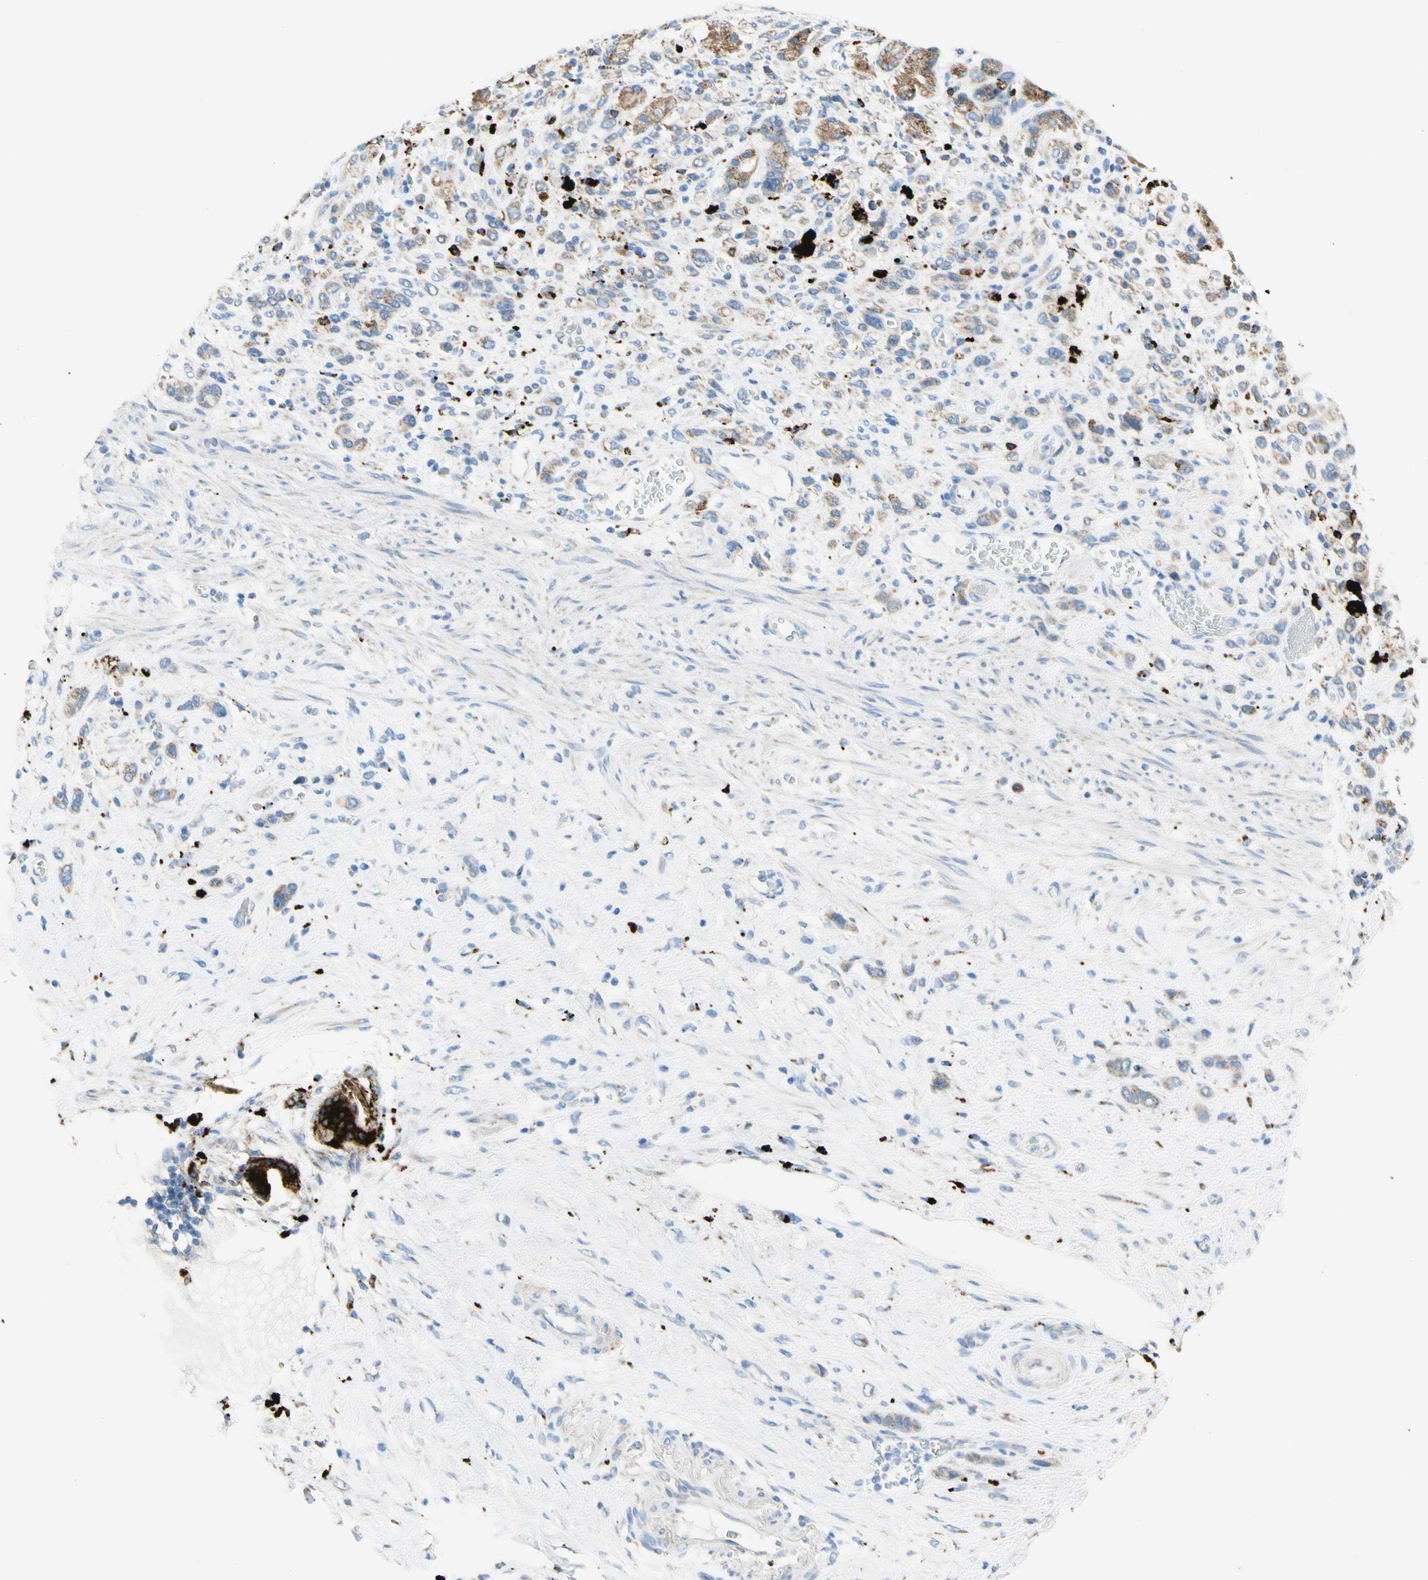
{"staining": {"intensity": "moderate", "quantity": "25%-75%", "location": "cytoplasmic/membranous"}, "tissue": "stomach cancer", "cell_type": "Tumor cells", "image_type": "cancer", "snomed": [{"axis": "morphology", "description": "Adenocarcinoma, NOS"}, {"axis": "morphology", "description": "Adenocarcinoma, High grade"}, {"axis": "topography", "description": "Stomach, upper"}, {"axis": "topography", "description": "Stomach, lower"}], "caption": "There is medium levels of moderate cytoplasmic/membranous expression in tumor cells of stomach high-grade adenocarcinoma, as demonstrated by immunohistochemical staining (brown color).", "gene": "URB2", "patient": {"sex": "female", "age": 65}}